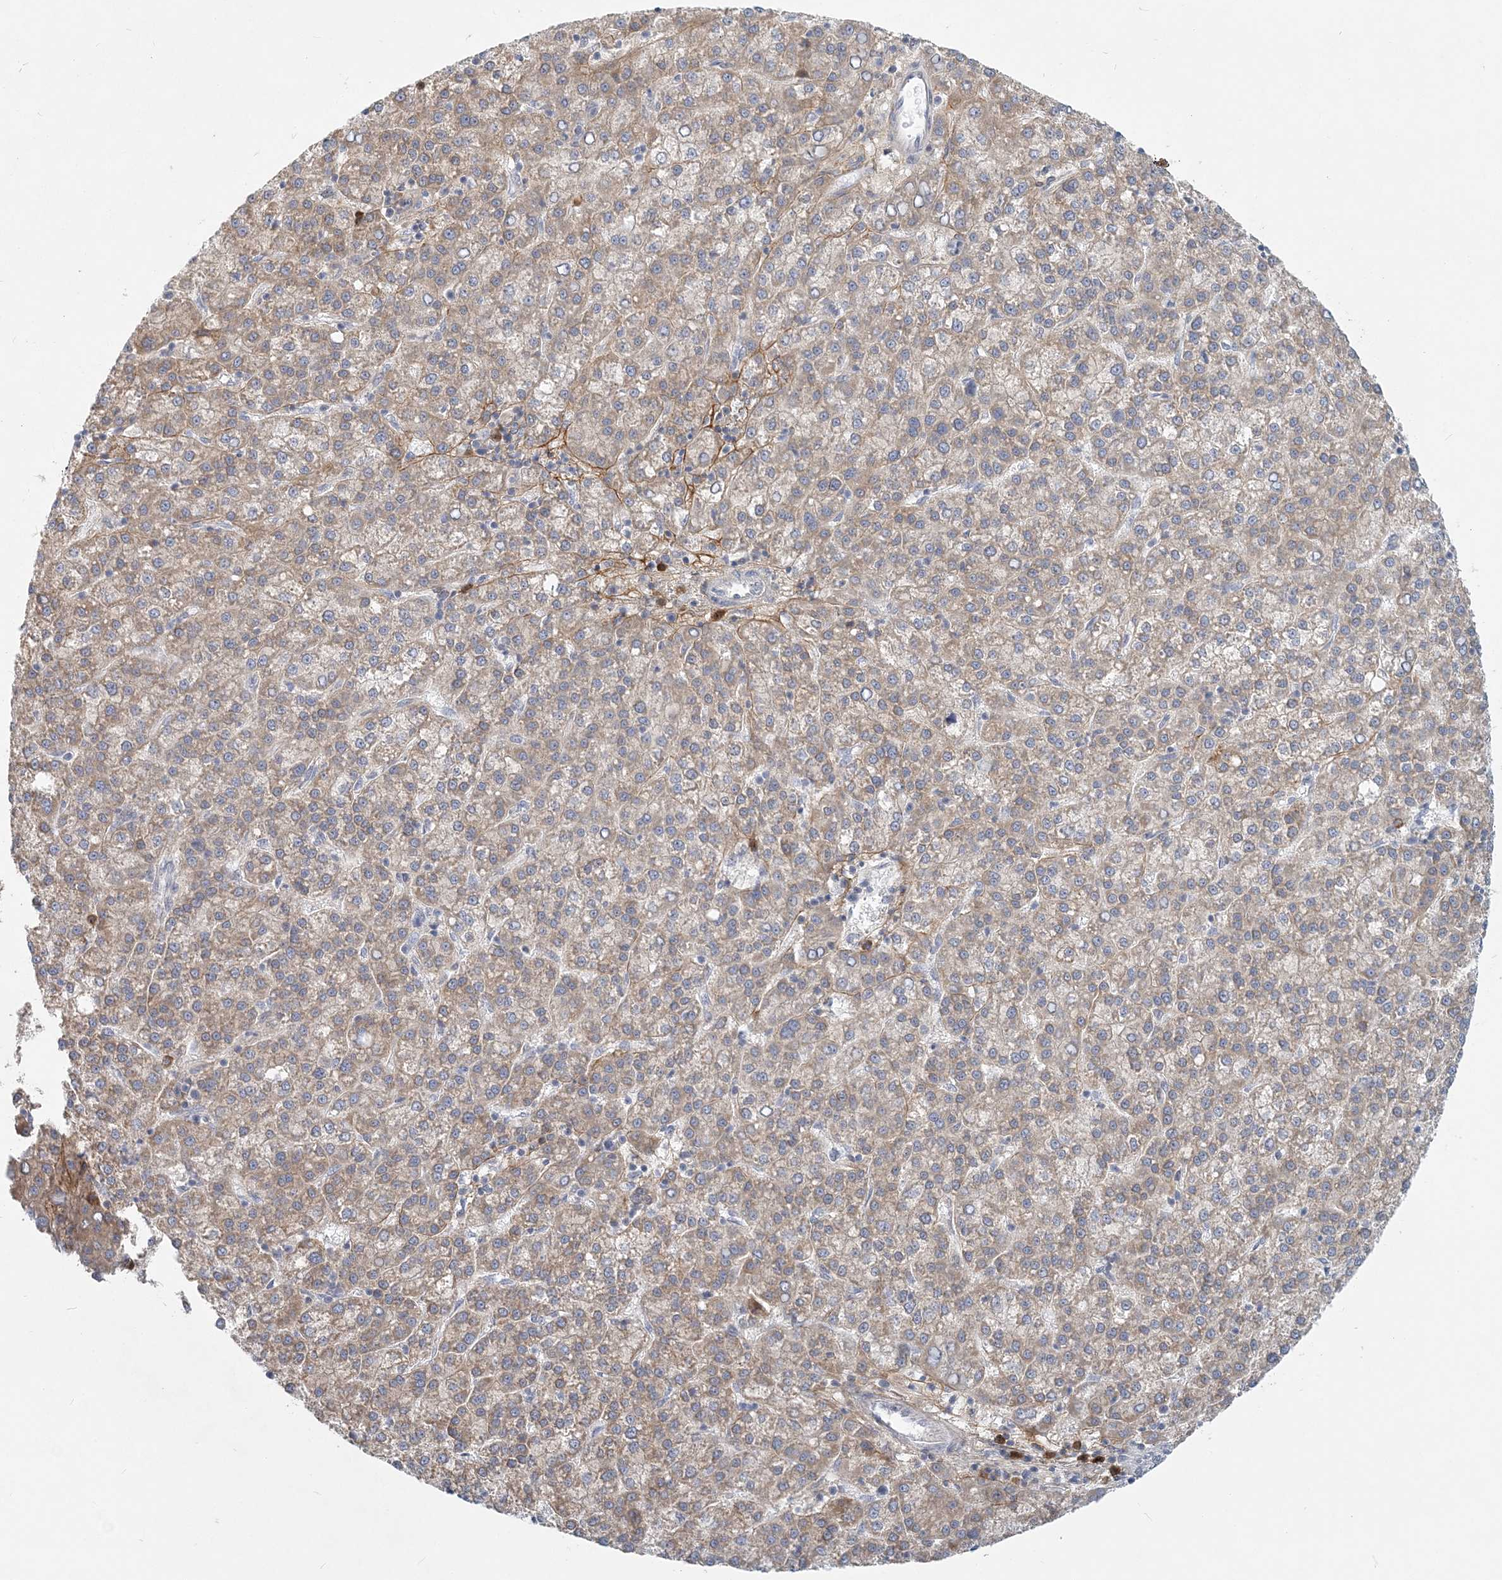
{"staining": {"intensity": "weak", "quantity": "25%-75%", "location": "cytoplasmic/membranous"}, "tissue": "liver cancer", "cell_type": "Tumor cells", "image_type": "cancer", "snomed": [{"axis": "morphology", "description": "Carcinoma, Hepatocellular, NOS"}, {"axis": "topography", "description": "Liver"}], "caption": "Brown immunohistochemical staining in liver cancer displays weak cytoplasmic/membranous staining in approximately 25%-75% of tumor cells. (Stains: DAB (3,3'-diaminobenzidine) in brown, nuclei in blue, Microscopy: brightfield microscopy at high magnification).", "gene": "GMPPA", "patient": {"sex": "female", "age": 58}}